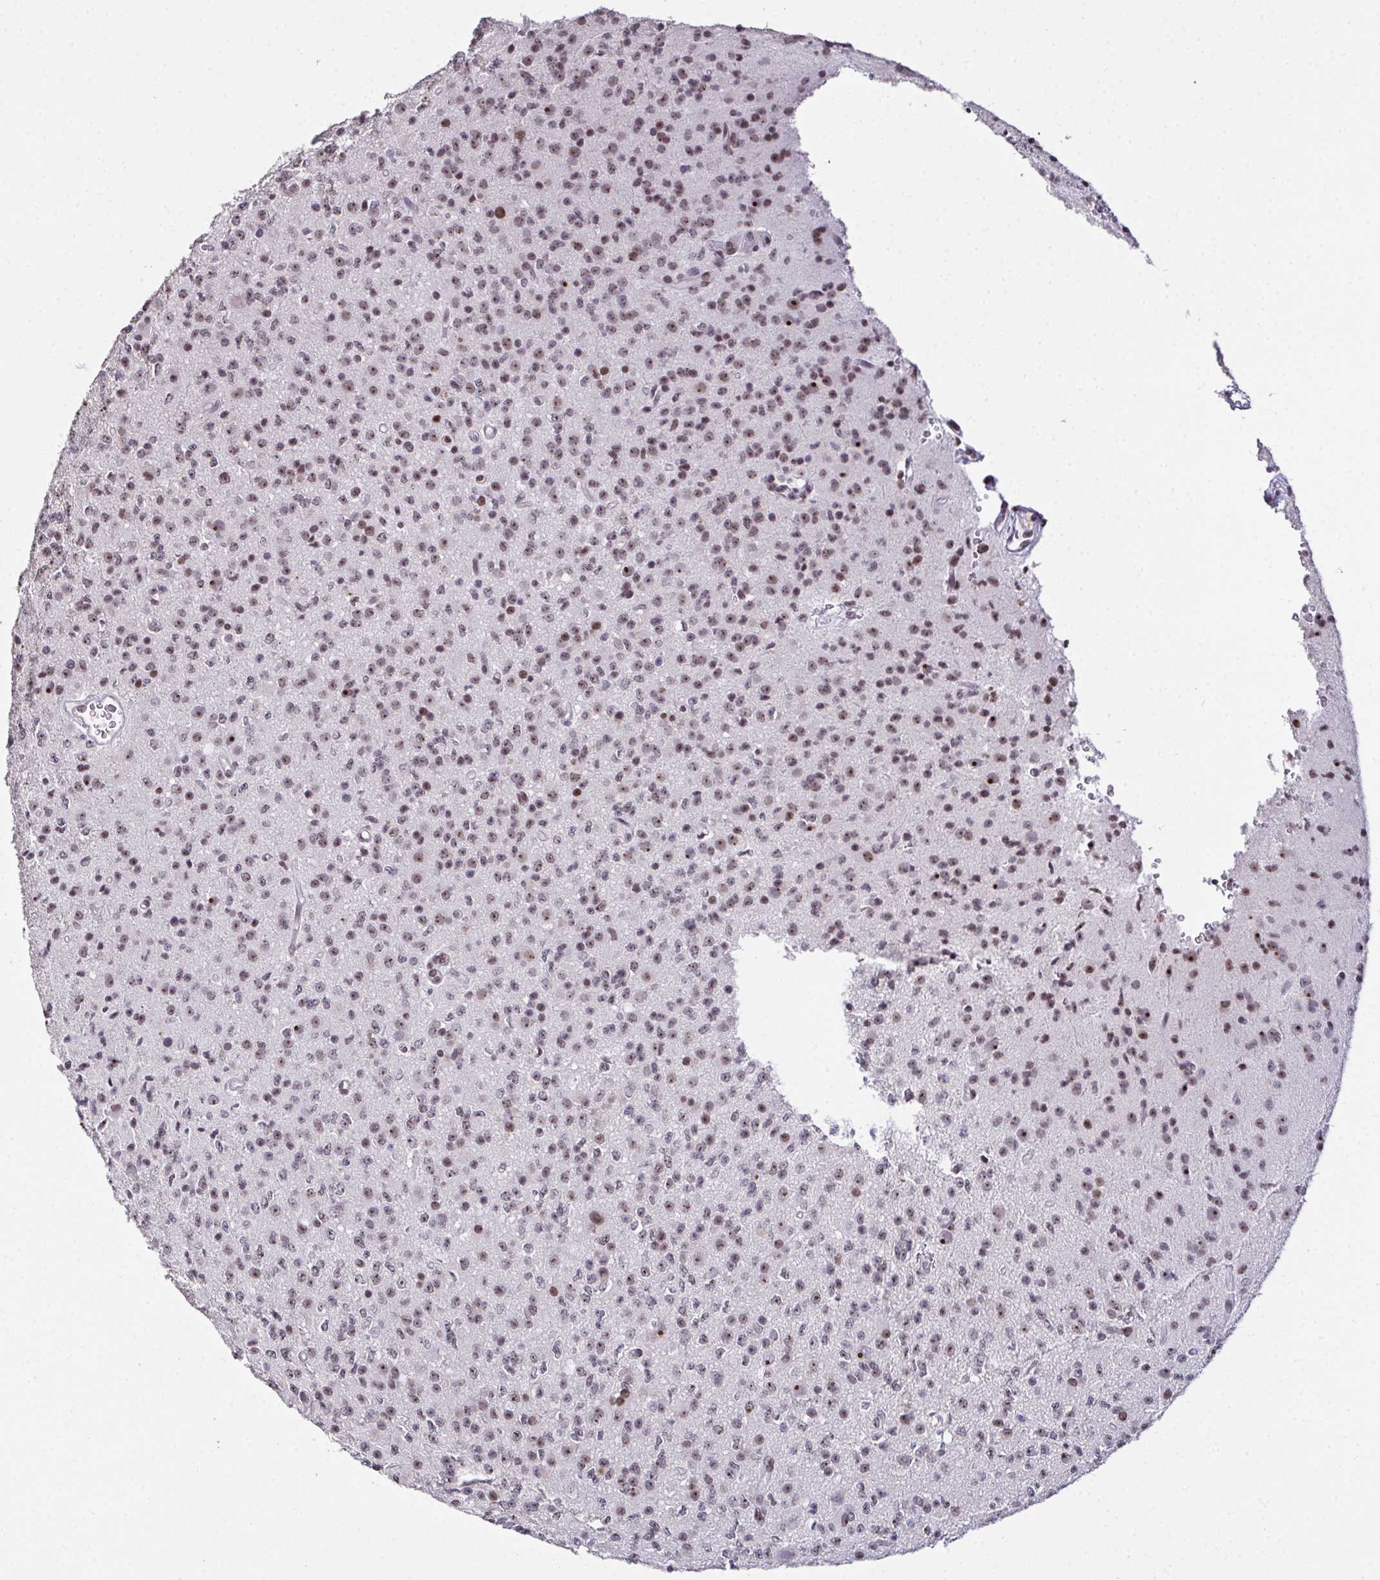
{"staining": {"intensity": "moderate", "quantity": ">75%", "location": "nuclear"}, "tissue": "glioma", "cell_type": "Tumor cells", "image_type": "cancer", "snomed": [{"axis": "morphology", "description": "Glioma, malignant, High grade"}, {"axis": "topography", "description": "Brain"}], "caption": "About >75% of tumor cells in malignant glioma (high-grade) show moderate nuclear protein expression as visualized by brown immunohistochemical staining.", "gene": "ZNF800", "patient": {"sex": "male", "age": 36}}